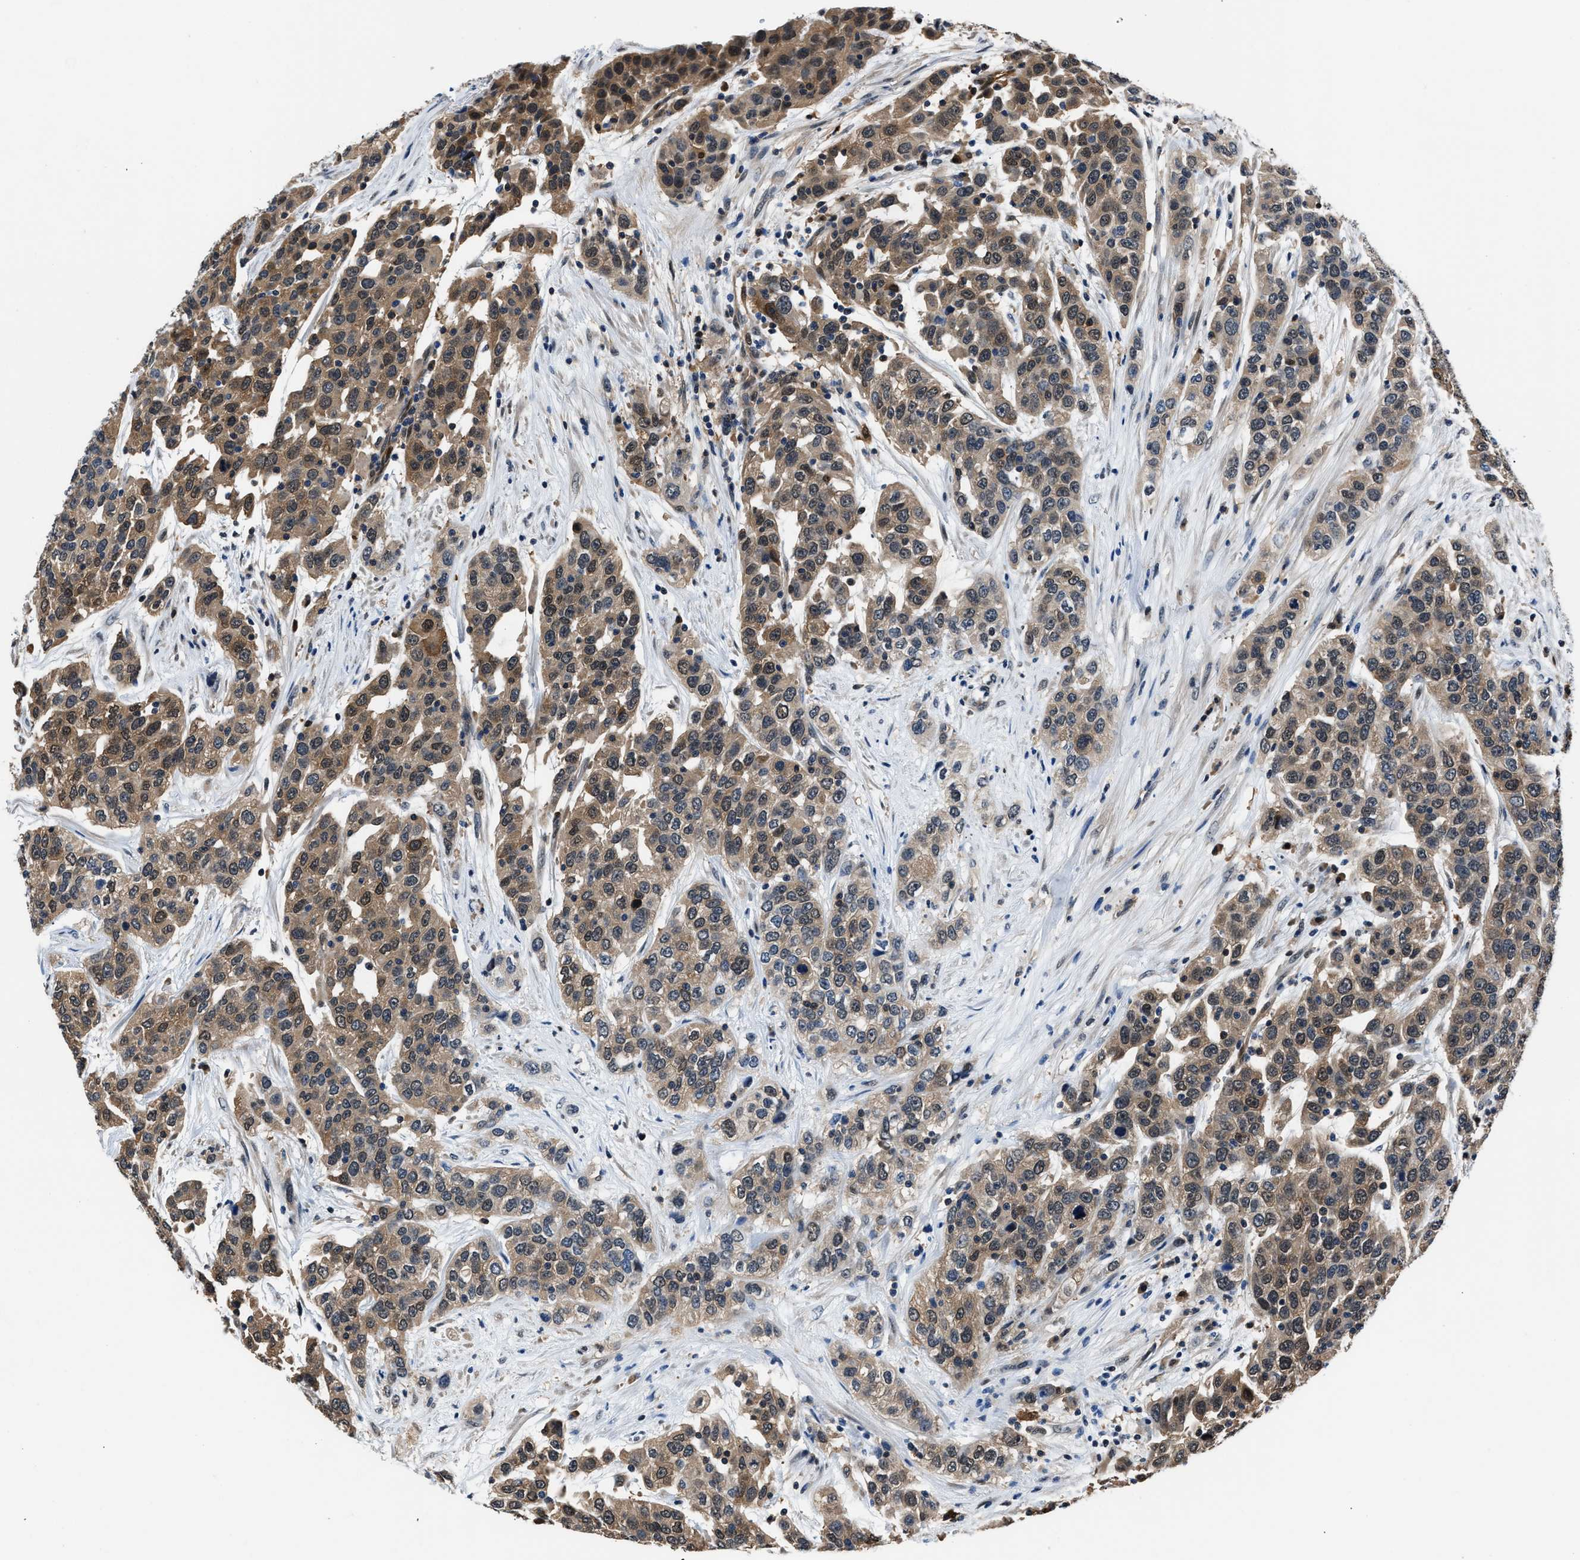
{"staining": {"intensity": "moderate", "quantity": "25%-75%", "location": "cytoplasmic/membranous,nuclear"}, "tissue": "urothelial cancer", "cell_type": "Tumor cells", "image_type": "cancer", "snomed": [{"axis": "morphology", "description": "Urothelial carcinoma, High grade"}, {"axis": "topography", "description": "Urinary bladder"}], "caption": "IHC image of human urothelial carcinoma (high-grade) stained for a protein (brown), which exhibits medium levels of moderate cytoplasmic/membranous and nuclear positivity in approximately 25%-75% of tumor cells.", "gene": "PPA1", "patient": {"sex": "female", "age": 80}}